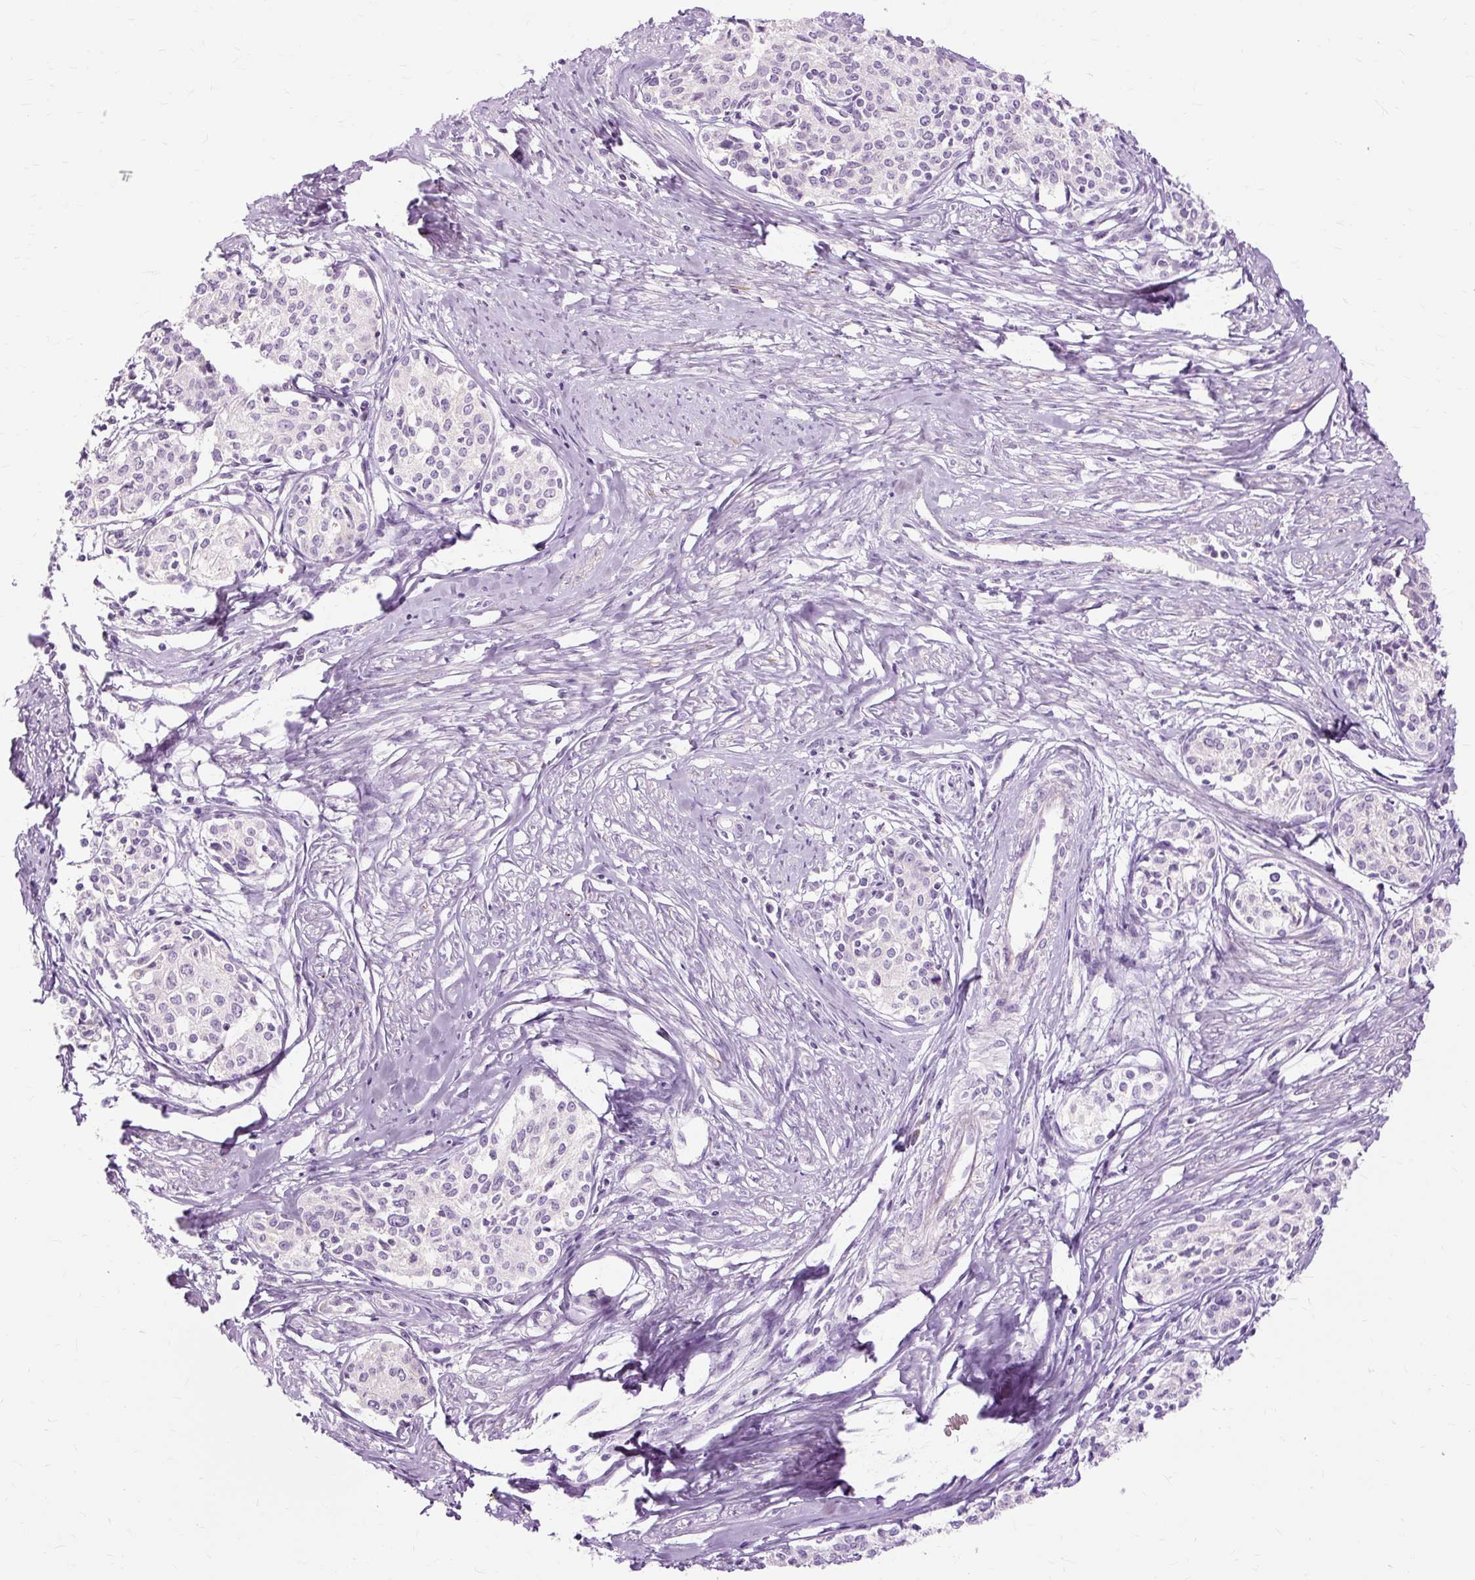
{"staining": {"intensity": "negative", "quantity": "none", "location": "none"}, "tissue": "cervical cancer", "cell_type": "Tumor cells", "image_type": "cancer", "snomed": [{"axis": "morphology", "description": "Squamous cell carcinoma, NOS"}, {"axis": "morphology", "description": "Adenocarcinoma, NOS"}, {"axis": "topography", "description": "Cervix"}], "caption": "Immunohistochemistry (IHC) image of neoplastic tissue: human cervical cancer (squamous cell carcinoma) stained with DAB (3,3'-diaminobenzidine) displays no significant protein staining in tumor cells.", "gene": "DCTN4", "patient": {"sex": "female", "age": 52}}